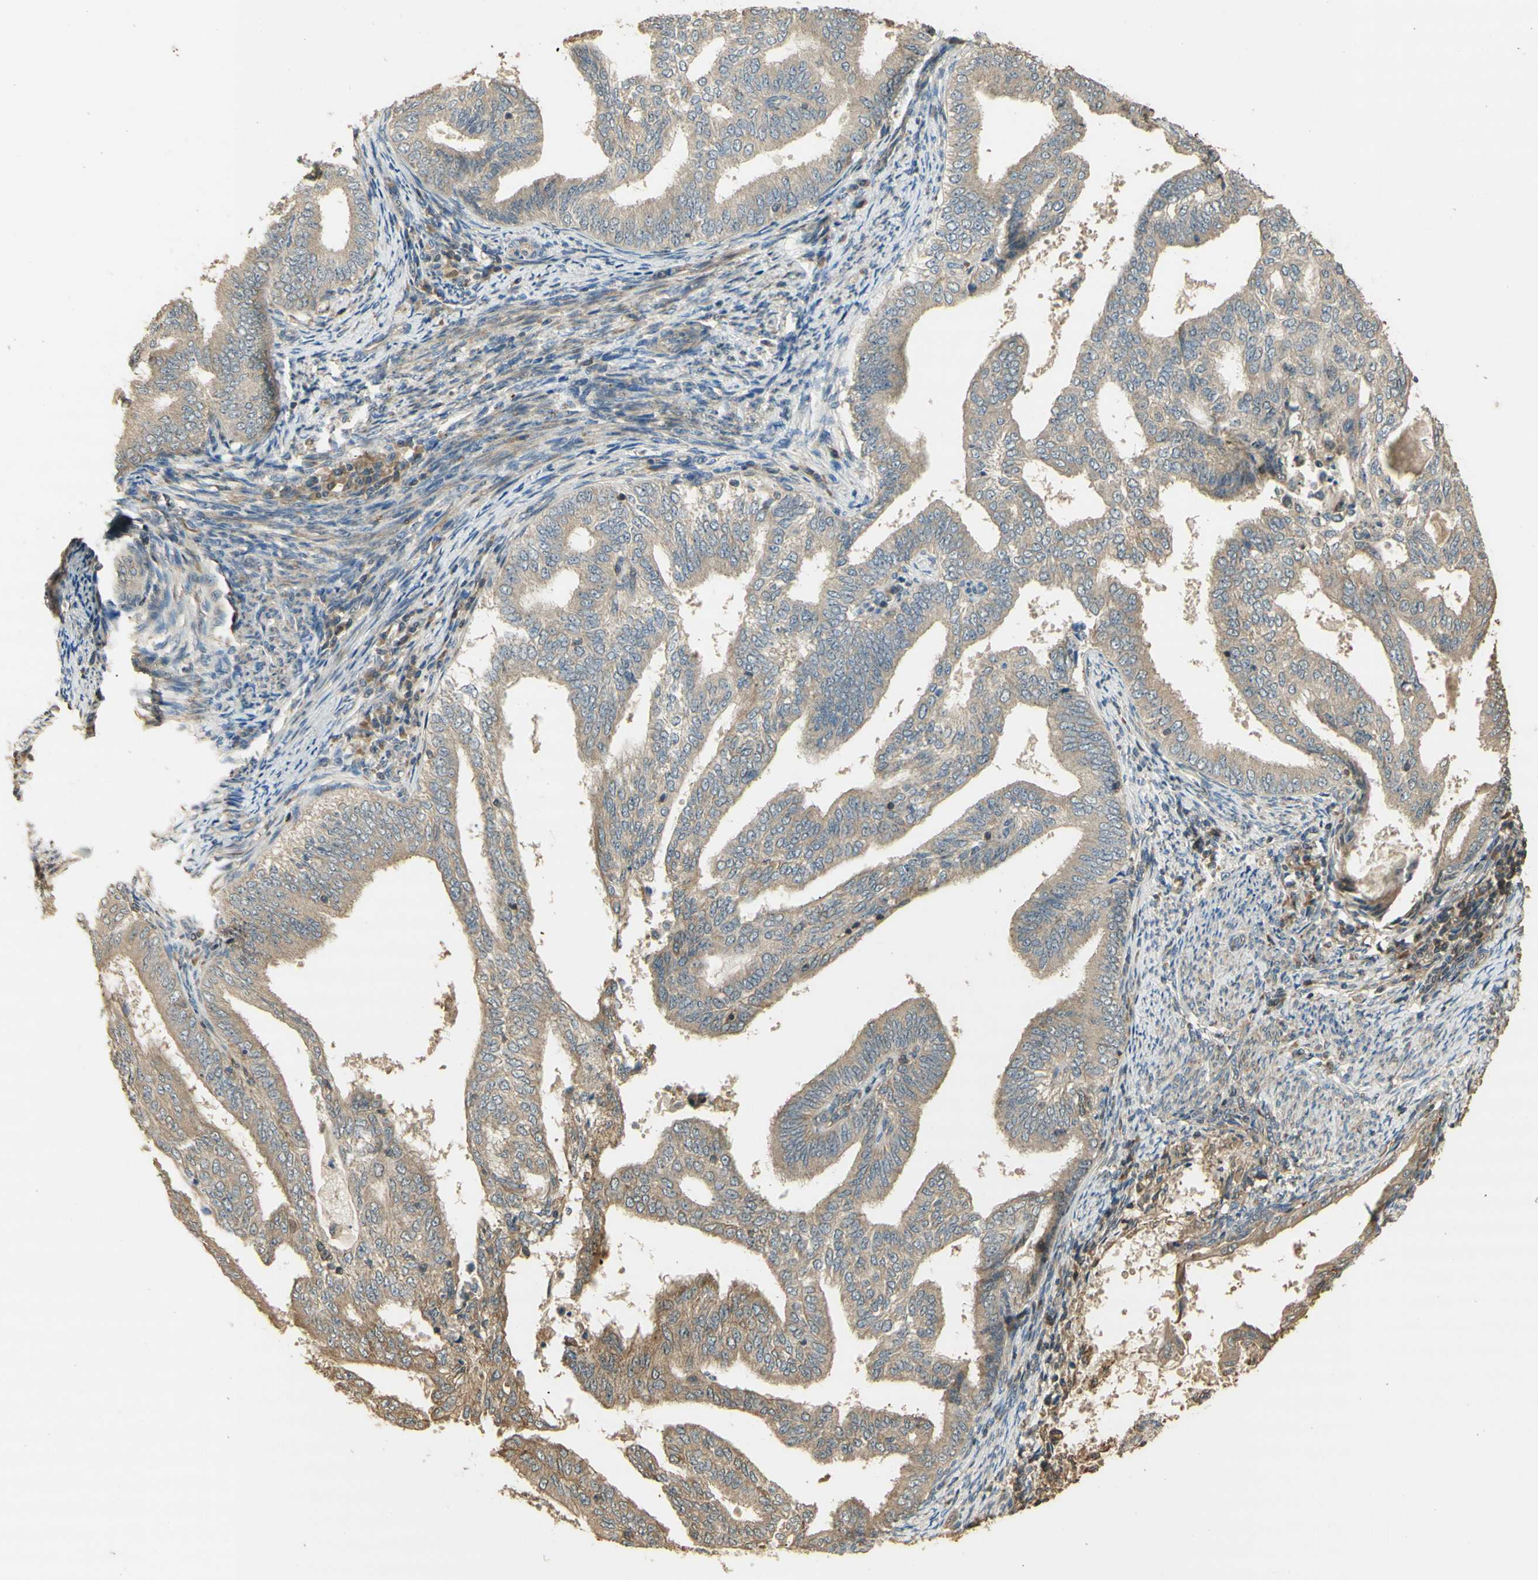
{"staining": {"intensity": "weak", "quantity": ">75%", "location": "cytoplasmic/membranous"}, "tissue": "endometrial cancer", "cell_type": "Tumor cells", "image_type": "cancer", "snomed": [{"axis": "morphology", "description": "Adenocarcinoma, NOS"}, {"axis": "topography", "description": "Endometrium"}], "caption": "This image displays IHC staining of endometrial cancer, with low weak cytoplasmic/membranous staining in about >75% of tumor cells.", "gene": "AGER", "patient": {"sex": "female", "age": 58}}